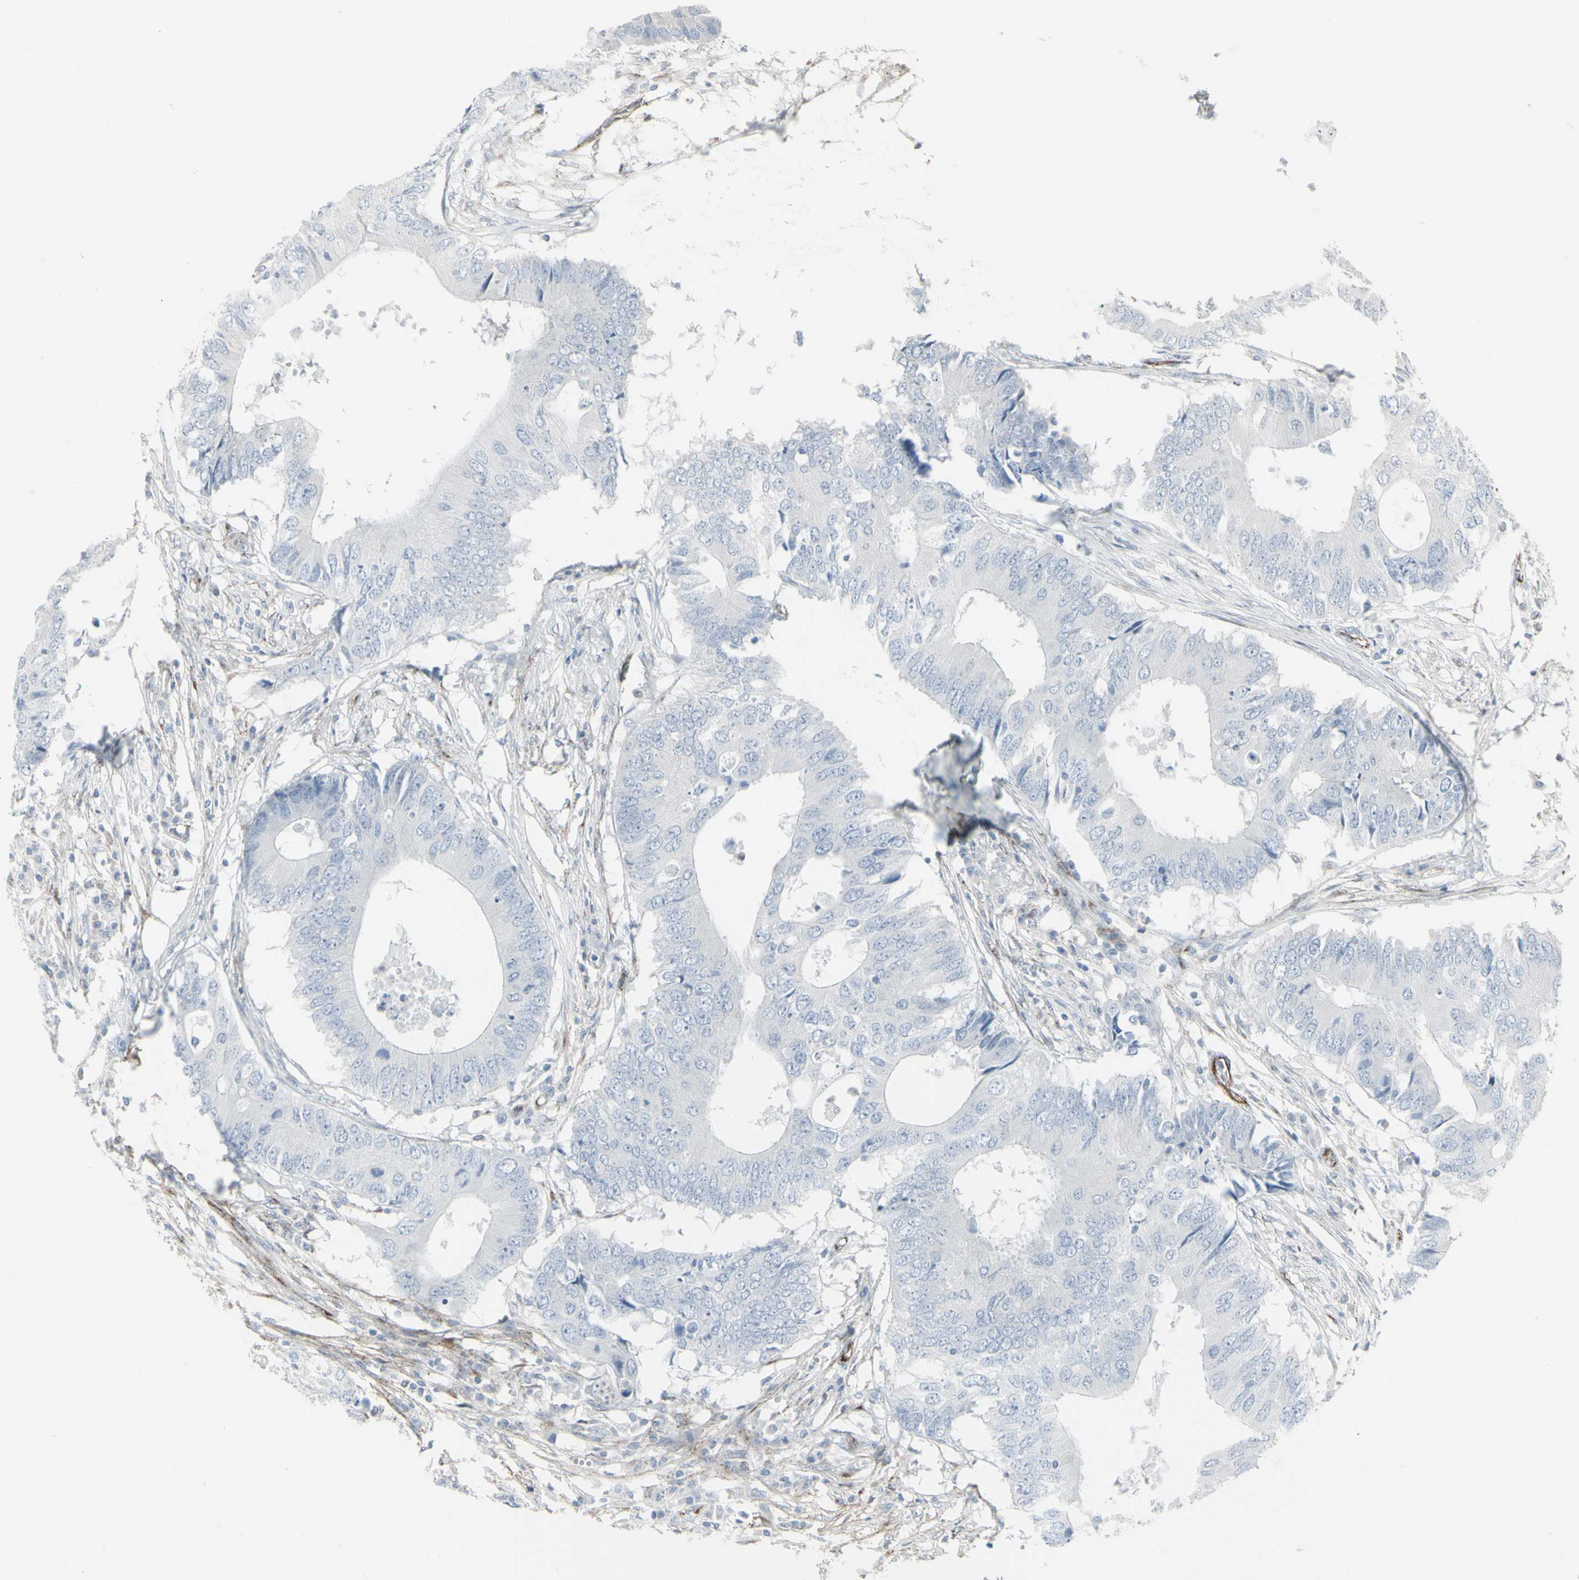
{"staining": {"intensity": "negative", "quantity": "none", "location": "none"}, "tissue": "colorectal cancer", "cell_type": "Tumor cells", "image_type": "cancer", "snomed": [{"axis": "morphology", "description": "Adenocarcinoma, NOS"}, {"axis": "topography", "description": "Colon"}], "caption": "The immunohistochemistry (IHC) photomicrograph has no significant staining in tumor cells of adenocarcinoma (colorectal) tissue. (Brightfield microscopy of DAB immunohistochemistry at high magnification).", "gene": "GJA1", "patient": {"sex": "male", "age": 71}}